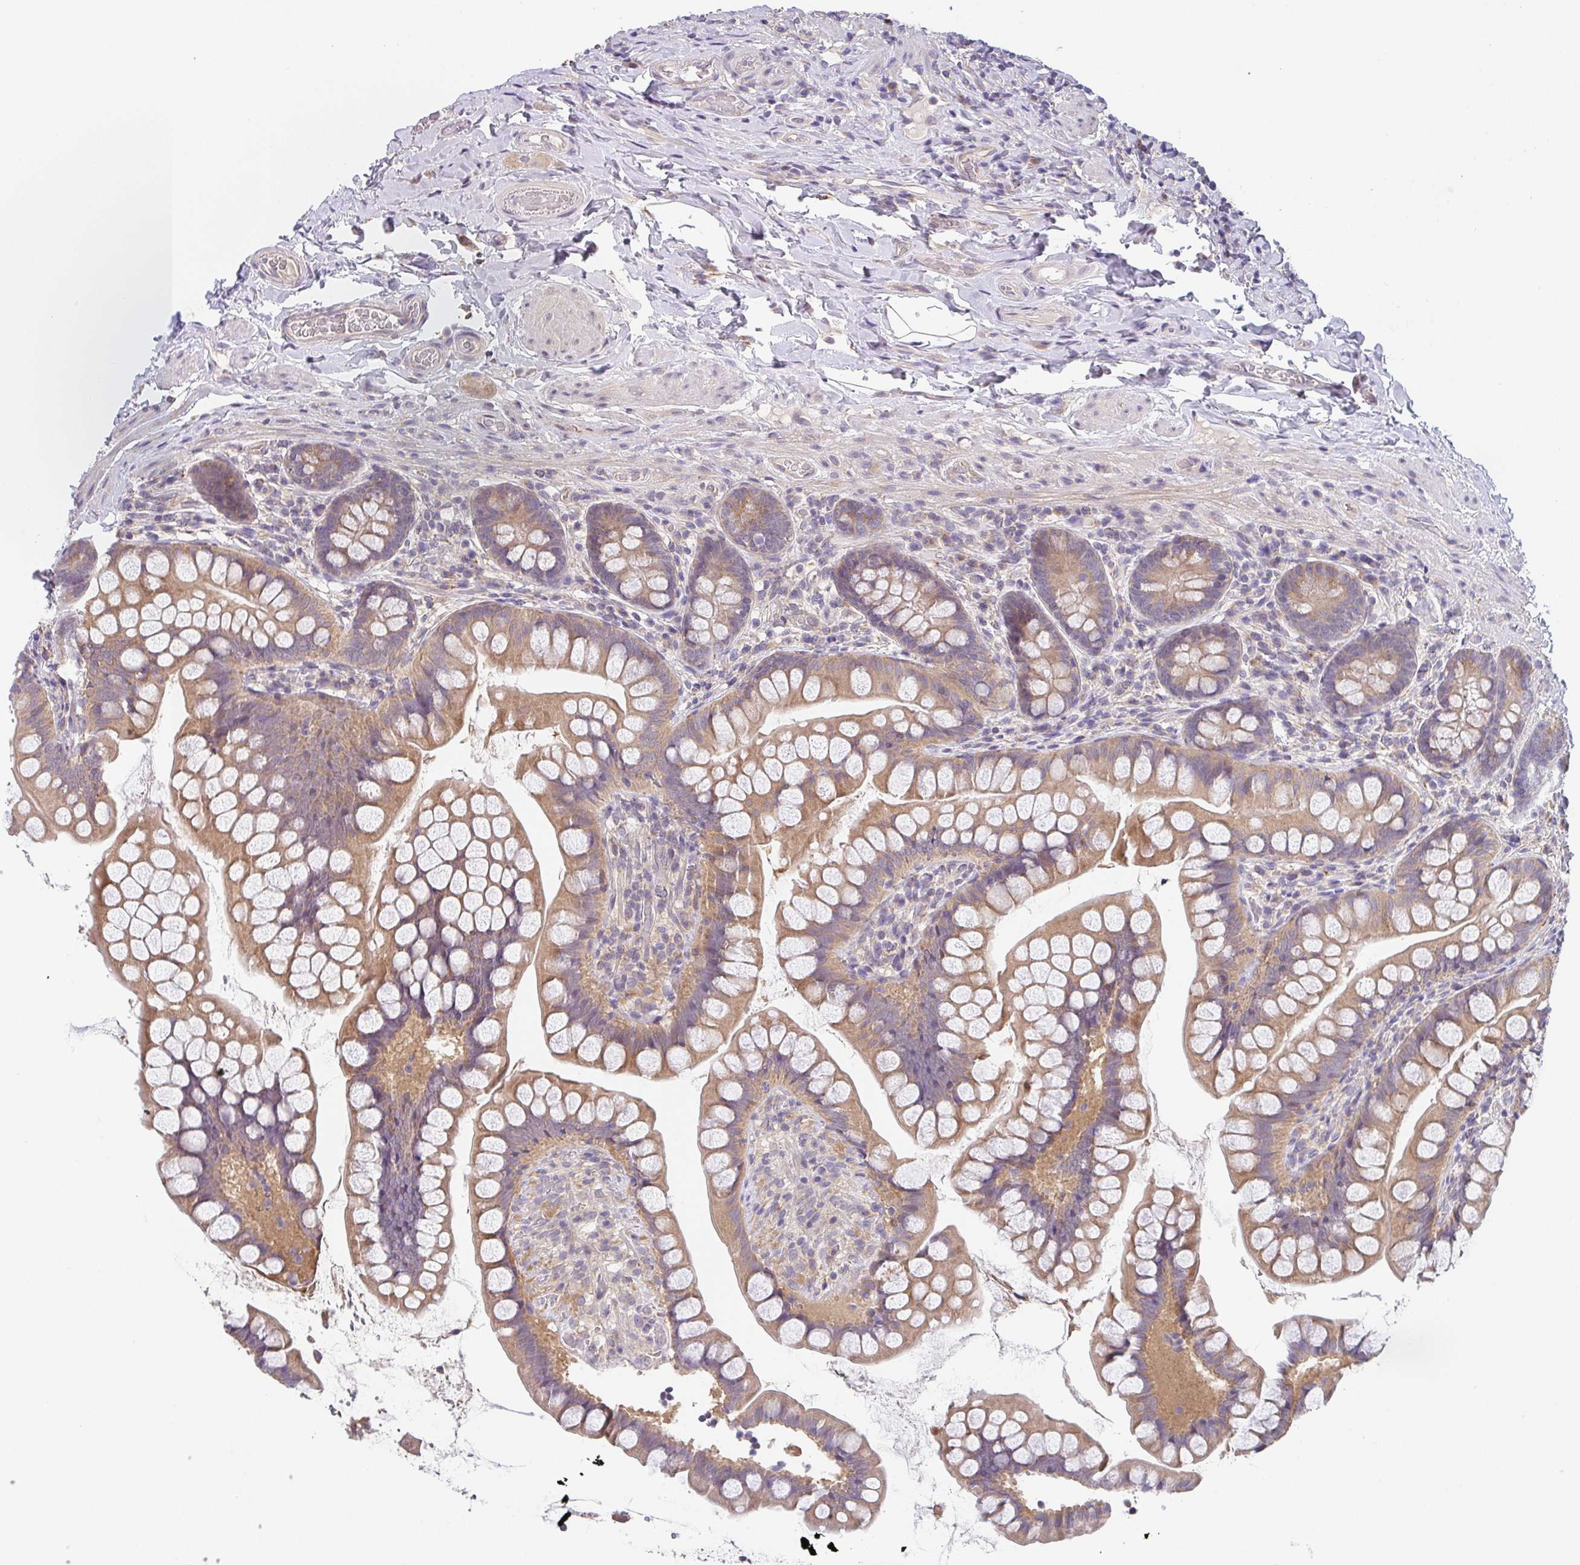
{"staining": {"intensity": "moderate", "quantity": ">75%", "location": "cytoplasmic/membranous"}, "tissue": "small intestine", "cell_type": "Glandular cells", "image_type": "normal", "snomed": [{"axis": "morphology", "description": "Normal tissue, NOS"}, {"axis": "topography", "description": "Small intestine"}], "caption": "Glandular cells exhibit medium levels of moderate cytoplasmic/membranous expression in approximately >75% of cells in benign human small intestine.", "gene": "TSPAN31", "patient": {"sex": "male", "age": 70}}